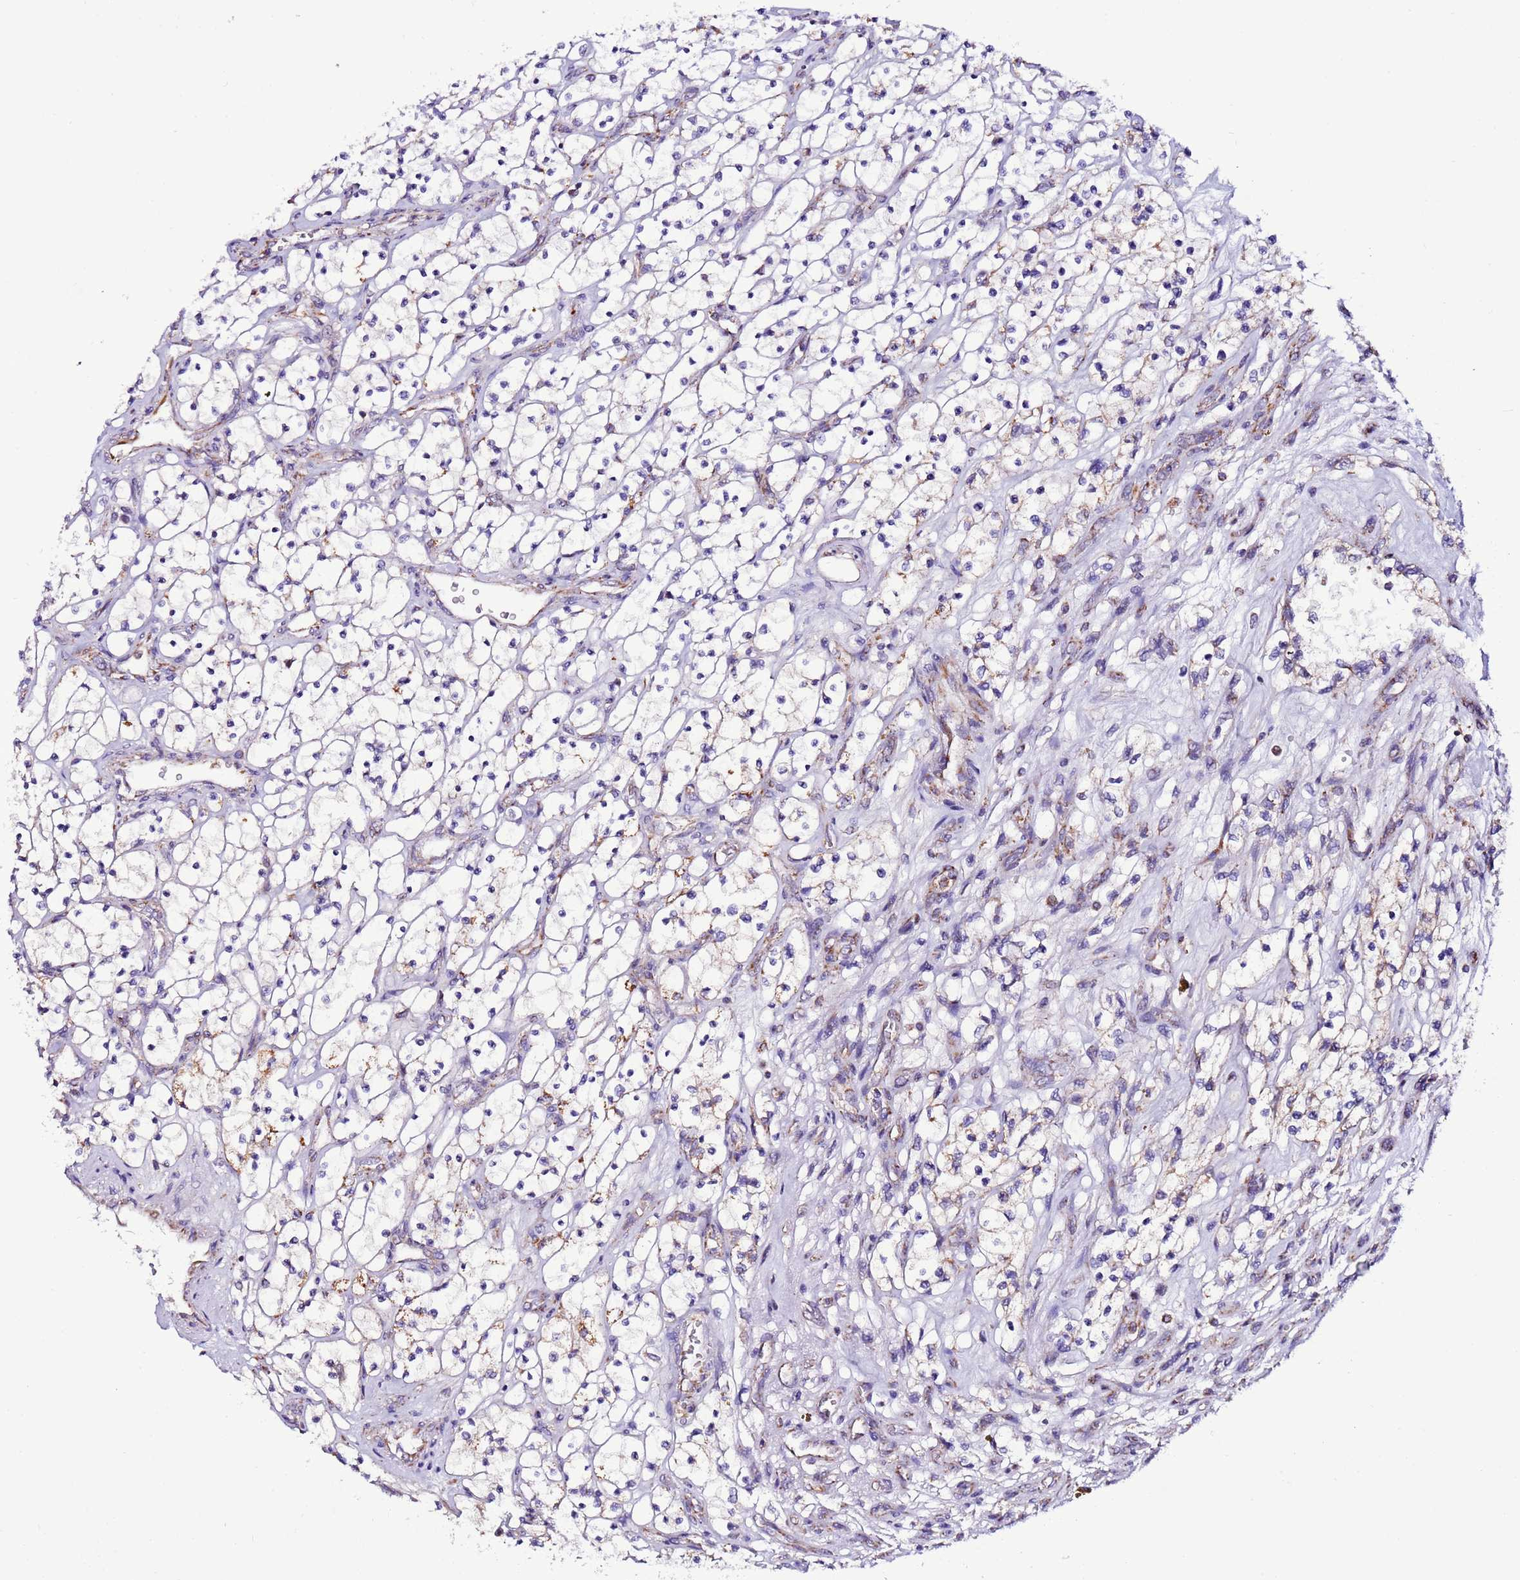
{"staining": {"intensity": "weak", "quantity": "<25%", "location": "cytoplasmic/membranous"}, "tissue": "renal cancer", "cell_type": "Tumor cells", "image_type": "cancer", "snomed": [{"axis": "morphology", "description": "Adenocarcinoma, NOS"}, {"axis": "topography", "description": "Kidney"}], "caption": "Photomicrograph shows no significant protein expression in tumor cells of renal adenocarcinoma.", "gene": "UEVLD", "patient": {"sex": "female", "age": 69}}